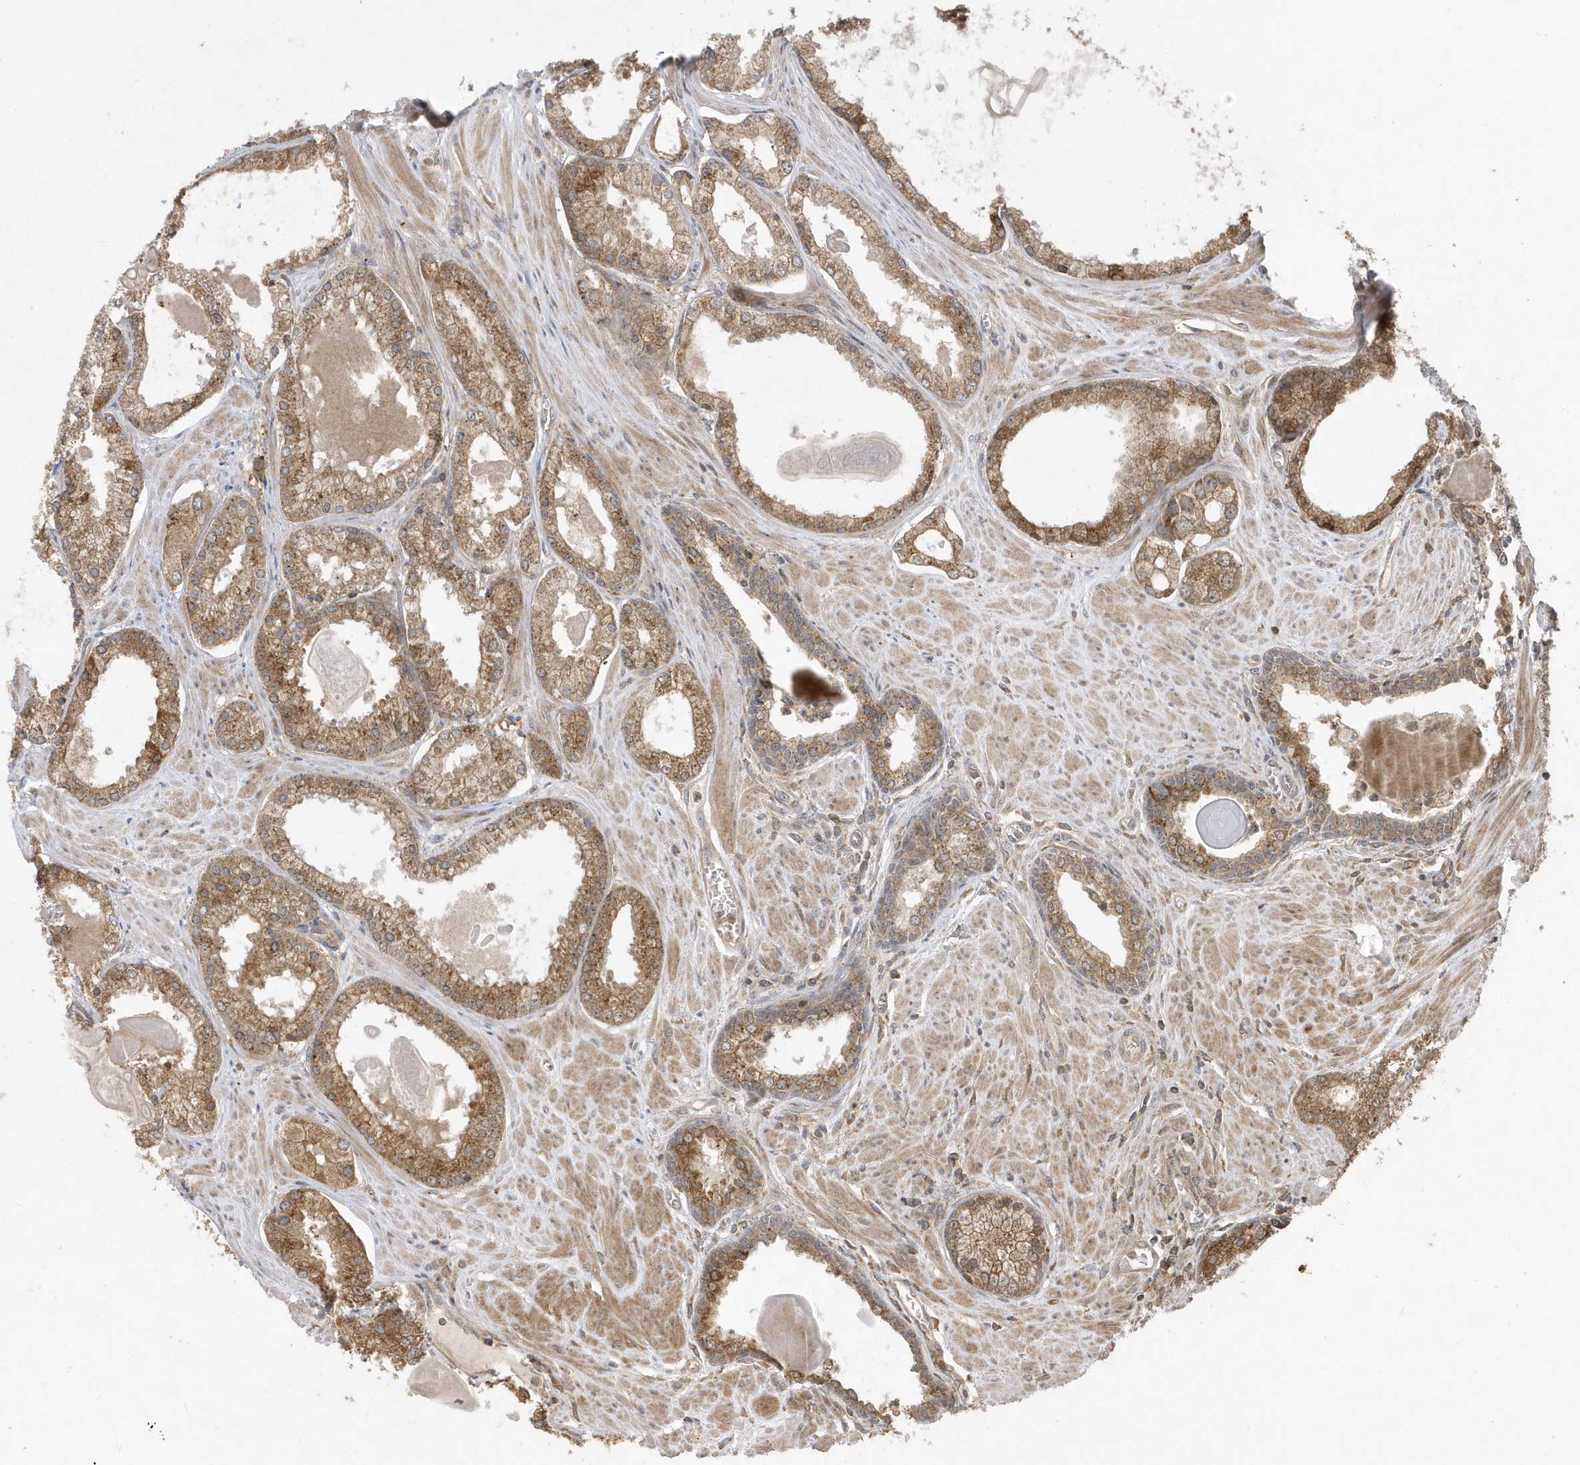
{"staining": {"intensity": "moderate", "quantity": ">75%", "location": "cytoplasmic/membranous"}, "tissue": "prostate cancer", "cell_type": "Tumor cells", "image_type": "cancer", "snomed": [{"axis": "morphology", "description": "Adenocarcinoma, Low grade"}, {"axis": "topography", "description": "Prostate"}], "caption": "An IHC photomicrograph of tumor tissue is shown. Protein staining in brown shows moderate cytoplasmic/membranous positivity in prostate cancer within tumor cells.", "gene": "STAMBP", "patient": {"sex": "male", "age": 54}}